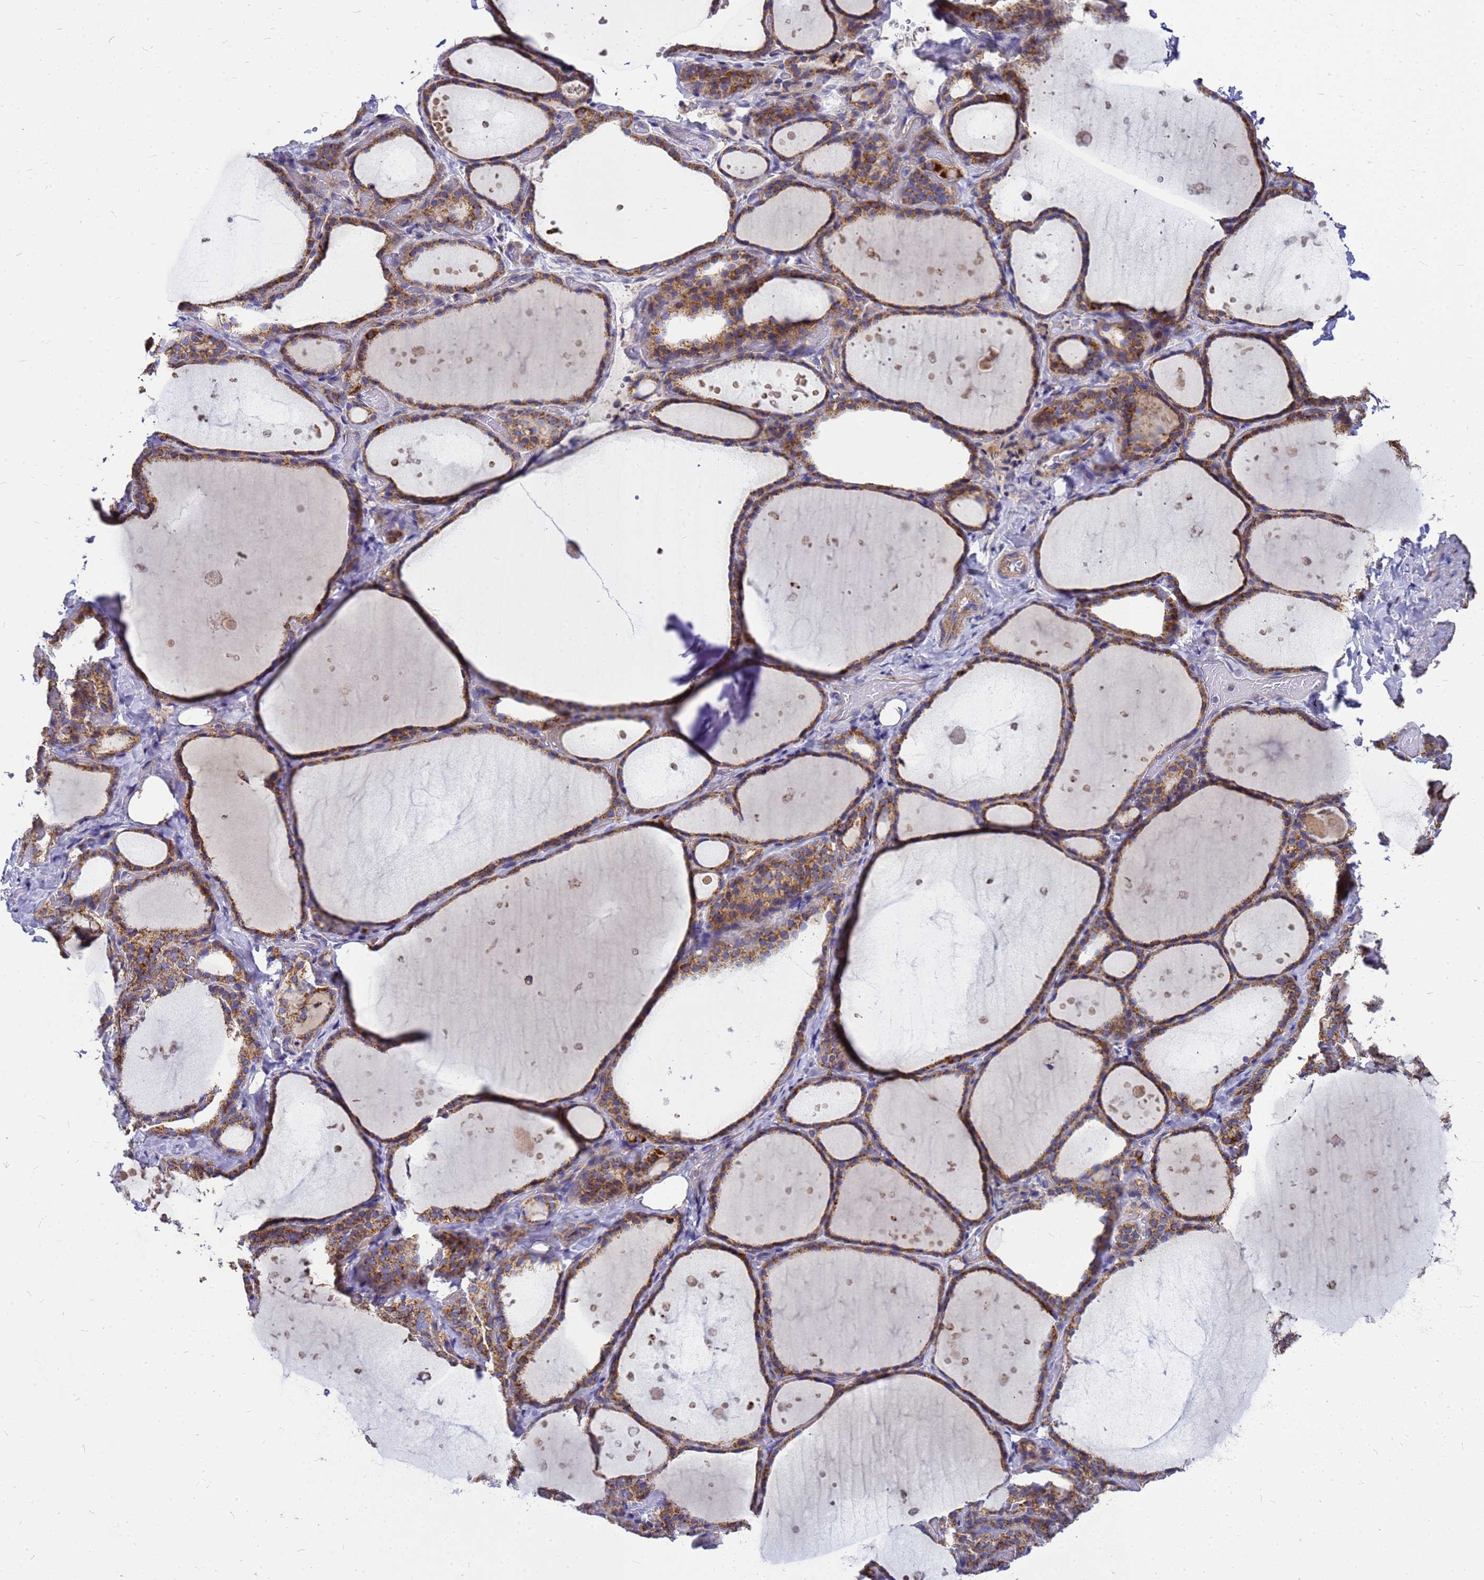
{"staining": {"intensity": "moderate", "quantity": ">75%", "location": "cytoplasmic/membranous"}, "tissue": "thyroid gland", "cell_type": "Glandular cells", "image_type": "normal", "snomed": [{"axis": "morphology", "description": "Normal tissue, NOS"}, {"axis": "topography", "description": "Thyroid gland"}], "caption": "An immunohistochemistry photomicrograph of benign tissue is shown. Protein staining in brown shows moderate cytoplasmic/membranous positivity in thyroid gland within glandular cells. The staining was performed using DAB (3,3'-diaminobenzidine), with brown indicating positive protein expression. Nuclei are stained blue with hematoxylin.", "gene": "CMC4", "patient": {"sex": "female", "age": 44}}